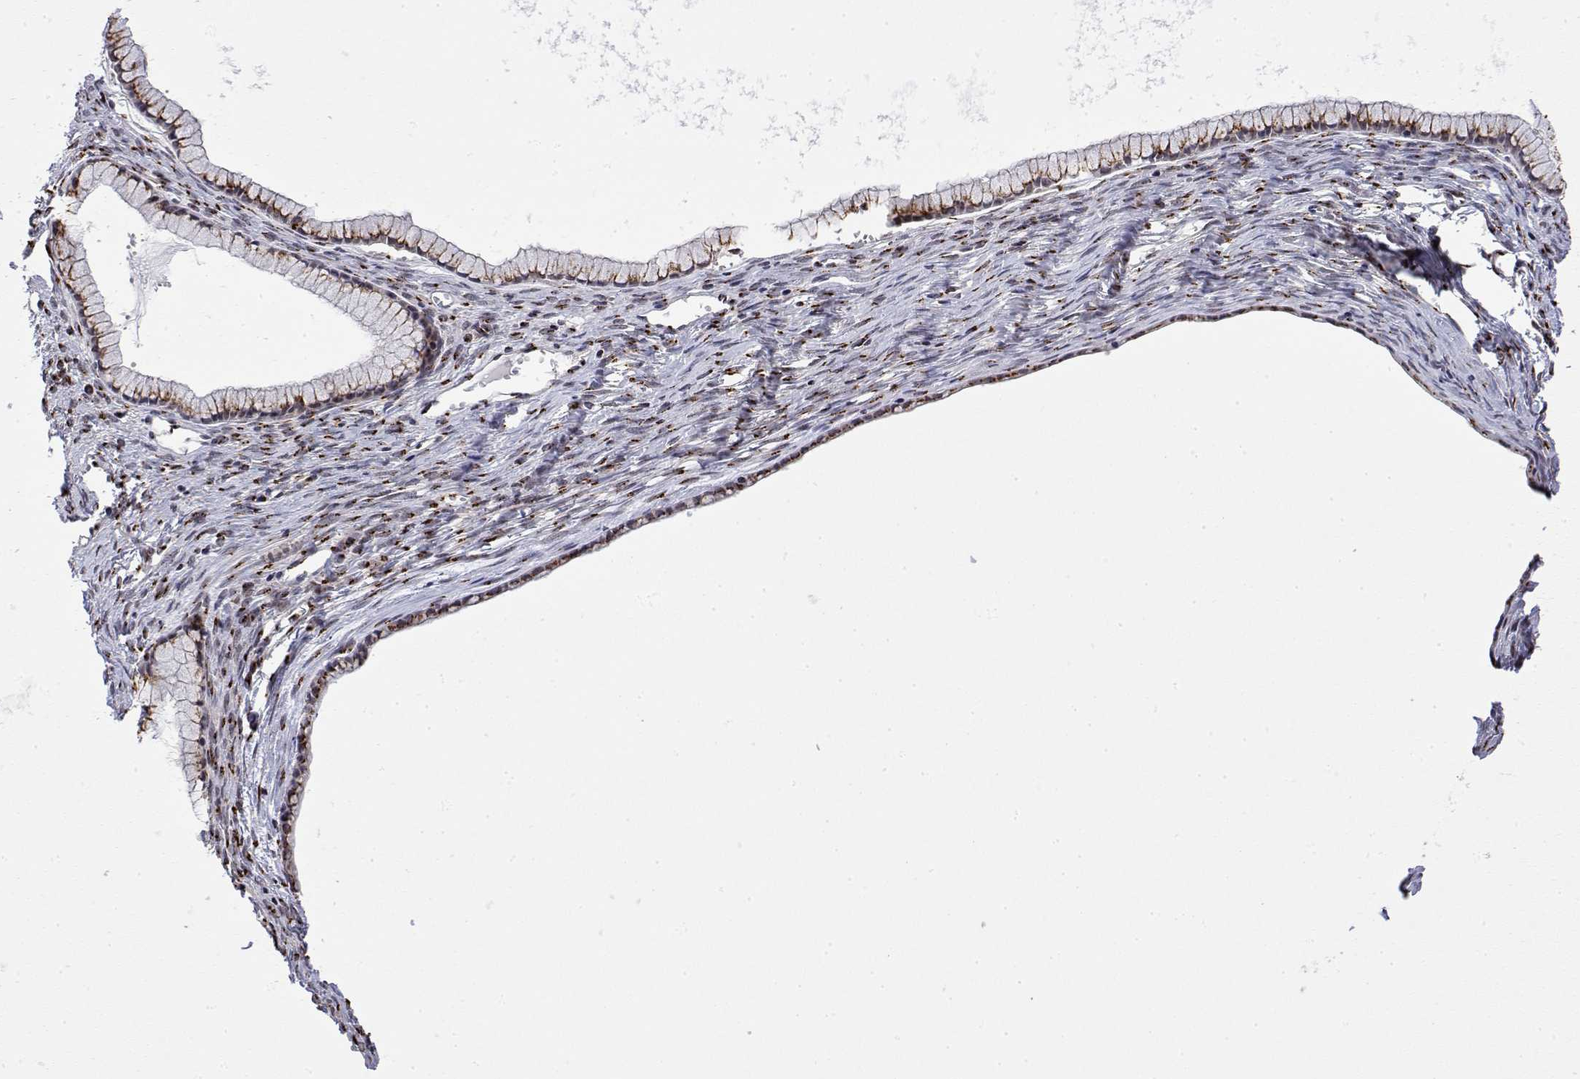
{"staining": {"intensity": "moderate", "quantity": ">75%", "location": "cytoplasmic/membranous"}, "tissue": "ovarian cancer", "cell_type": "Tumor cells", "image_type": "cancer", "snomed": [{"axis": "morphology", "description": "Cystadenocarcinoma, mucinous, NOS"}, {"axis": "topography", "description": "Ovary"}], "caption": "A photomicrograph of human ovarian cancer stained for a protein reveals moderate cytoplasmic/membranous brown staining in tumor cells.", "gene": "YIPF3", "patient": {"sex": "female", "age": 41}}